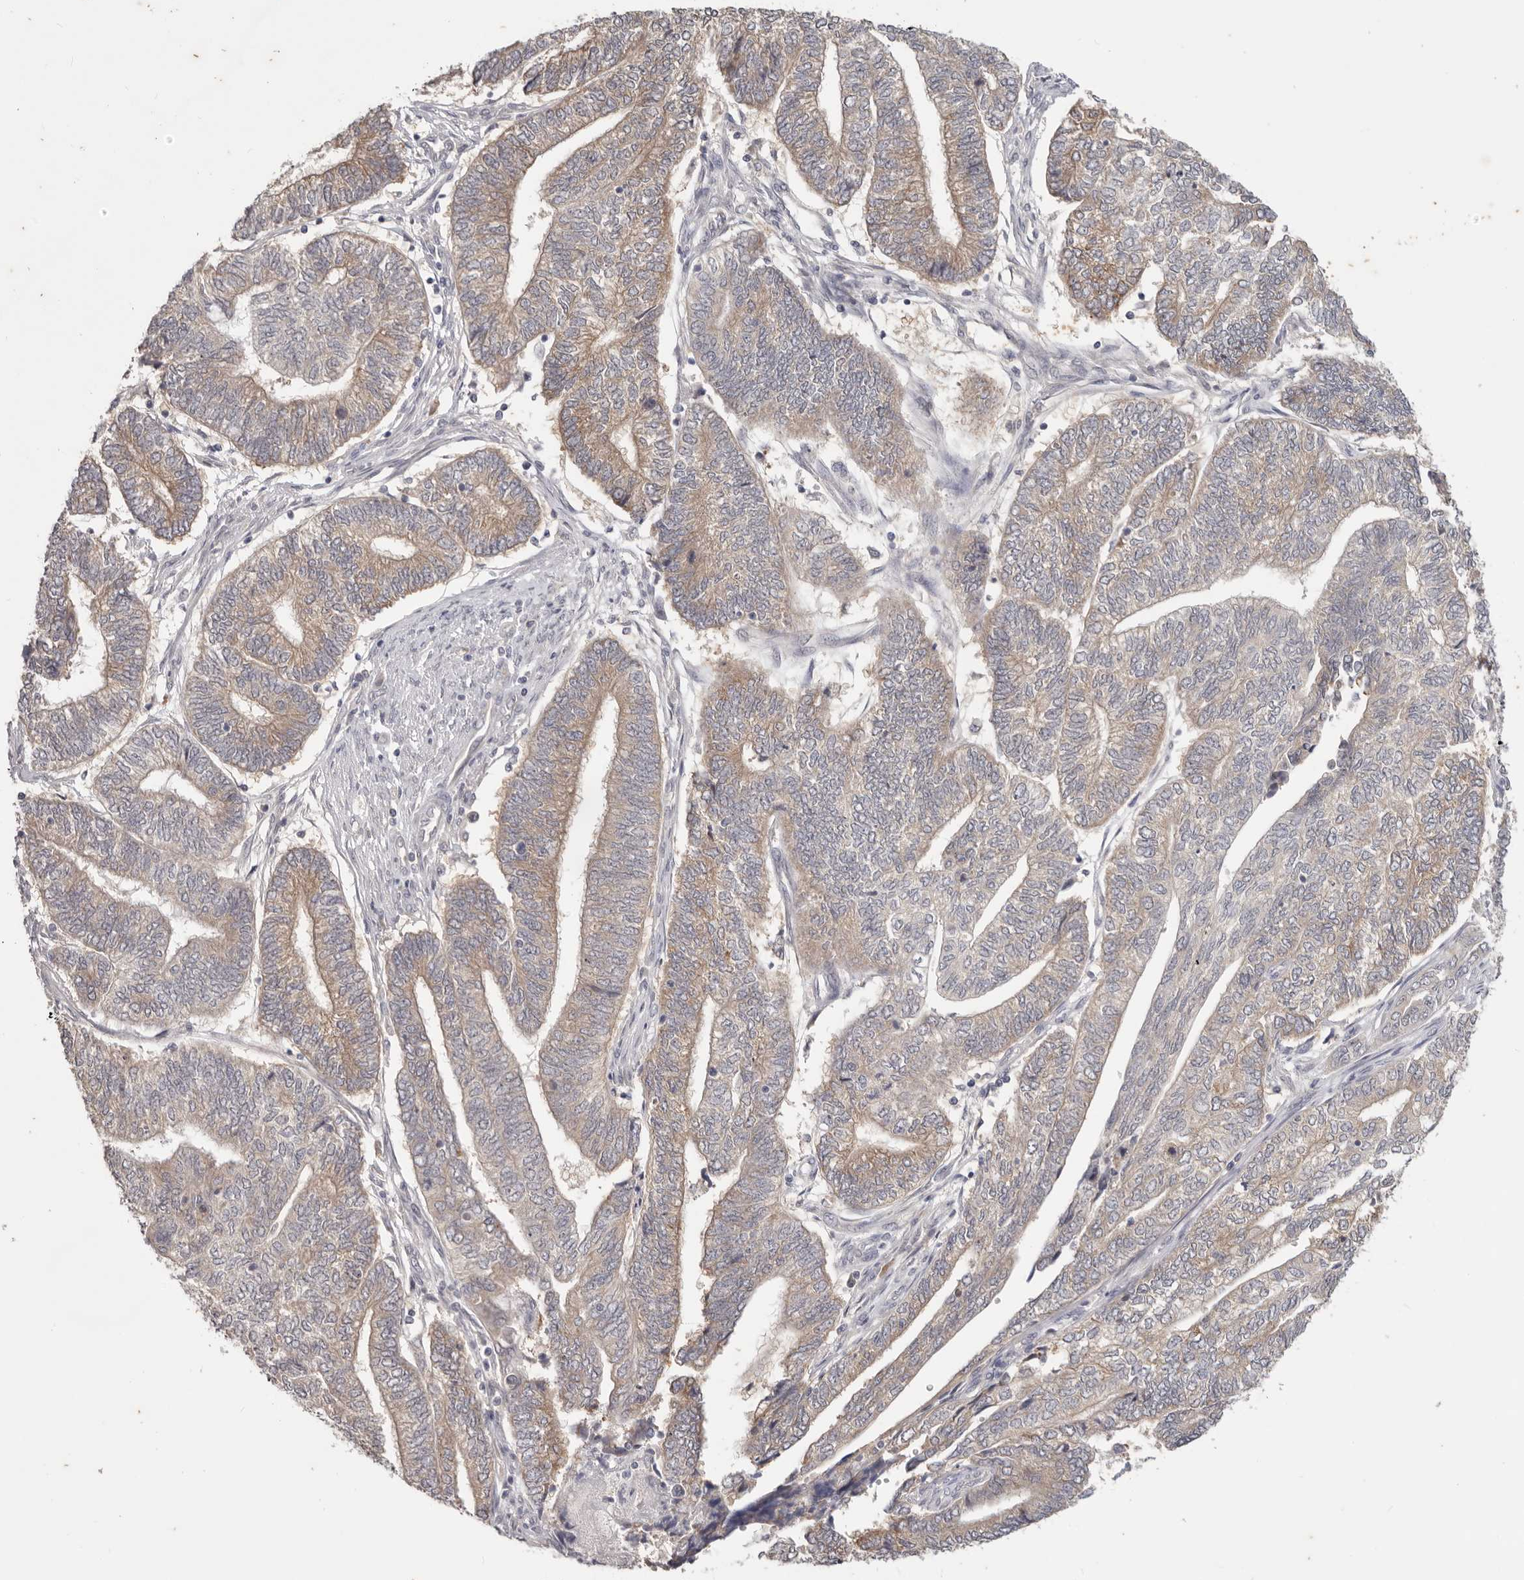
{"staining": {"intensity": "weak", "quantity": "25%-75%", "location": "cytoplasmic/membranous"}, "tissue": "endometrial cancer", "cell_type": "Tumor cells", "image_type": "cancer", "snomed": [{"axis": "morphology", "description": "Adenocarcinoma, NOS"}, {"axis": "topography", "description": "Uterus"}, {"axis": "topography", "description": "Endometrium"}], "caption": "IHC (DAB (3,3'-diaminobenzidine)) staining of human endometrial cancer displays weak cytoplasmic/membranous protein staining in approximately 25%-75% of tumor cells.", "gene": "WDR77", "patient": {"sex": "female", "age": 70}}